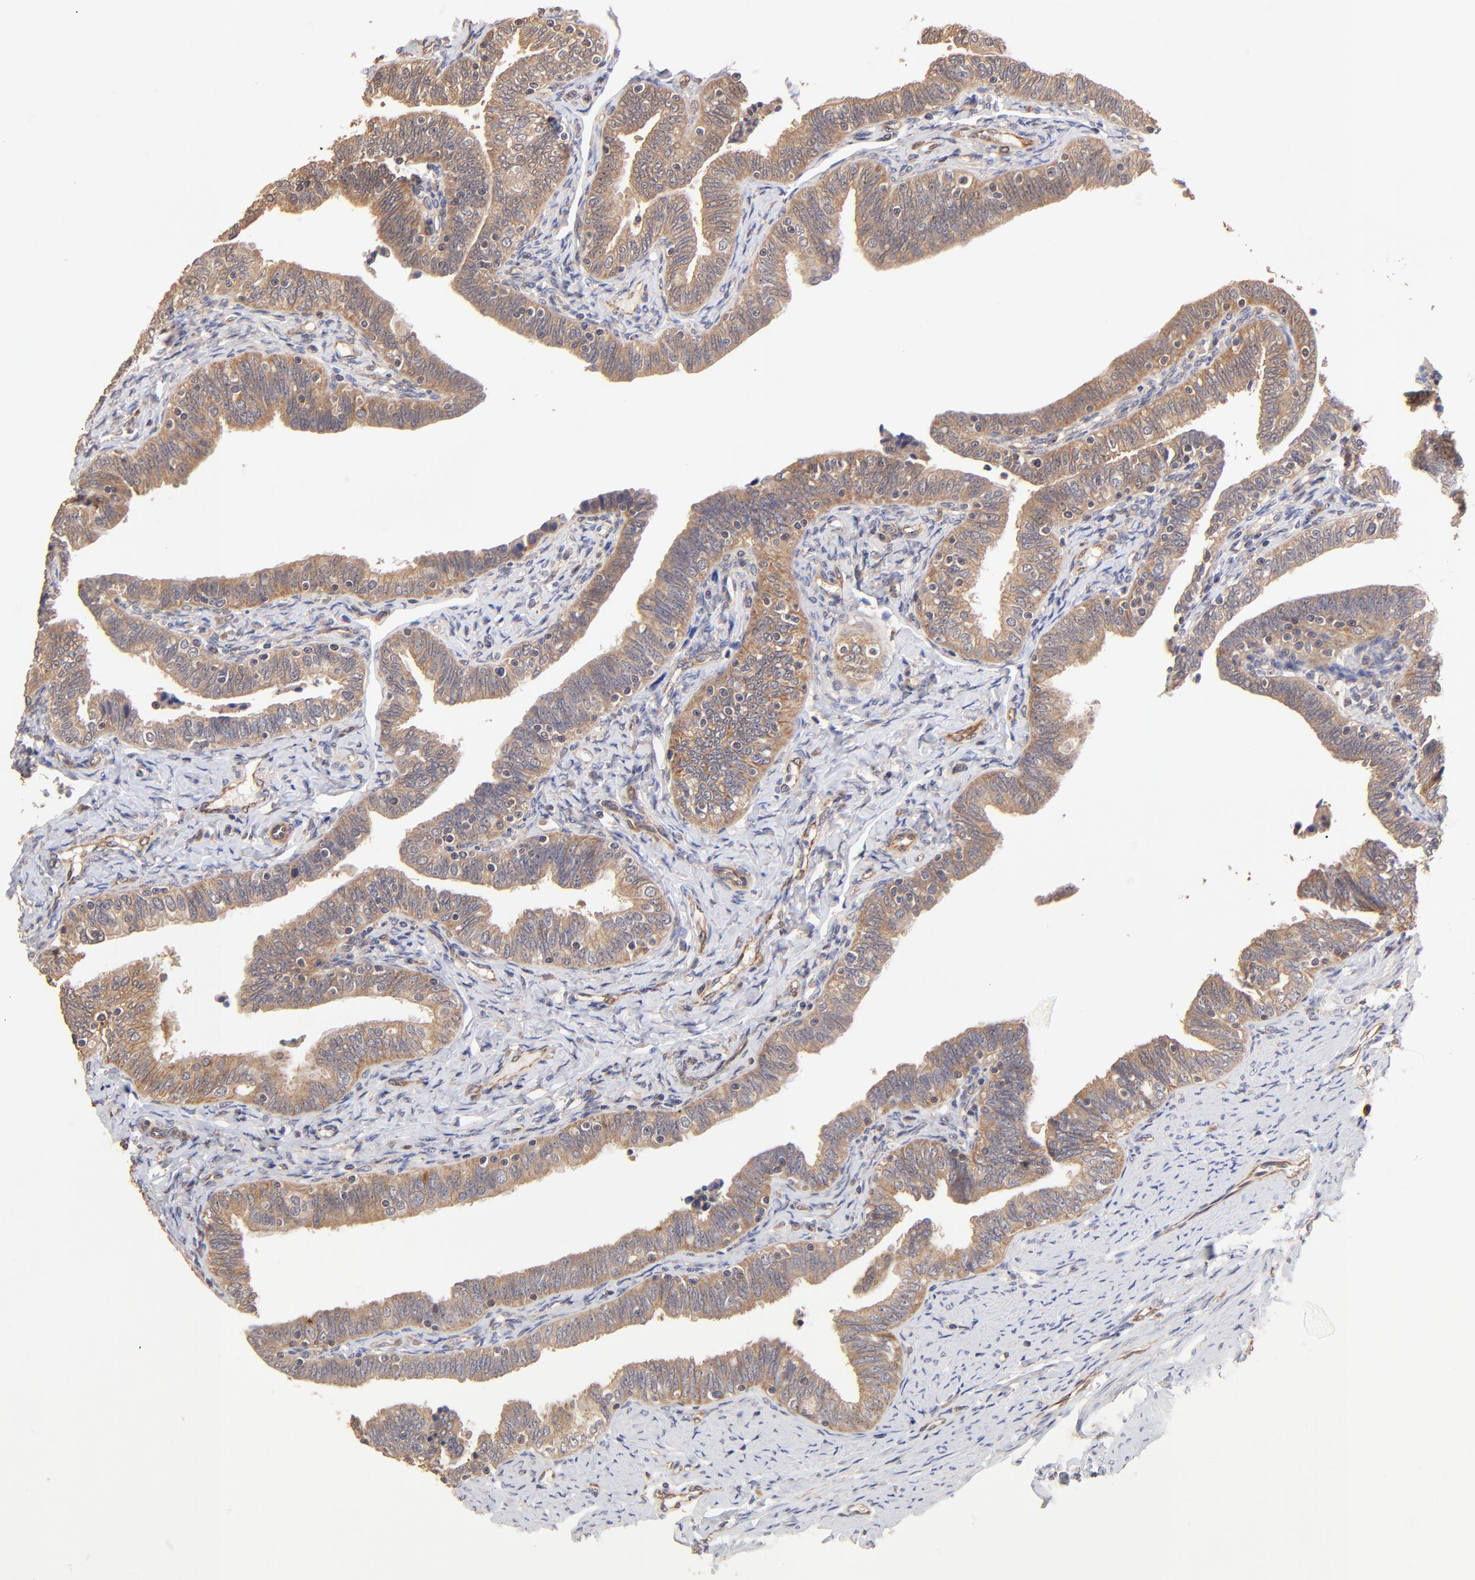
{"staining": {"intensity": "moderate", "quantity": ">75%", "location": "cytoplasmic/membranous"}, "tissue": "fallopian tube", "cell_type": "Glandular cells", "image_type": "normal", "snomed": [{"axis": "morphology", "description": "Normal tissue, NOS"}, {"axis": "topography", "description": "Fallopian tube"}, {"axis": "topography", "description": "Ovary"}], "caption": "Immunohistochemical staining of unremarkable fallopian tube reveals moderate cytoplasmic/membranous protein staining in approximately >75% of glandular cells.", "gene": "TNFAIP3", "patient": {"sex": "female", "age": 69}}